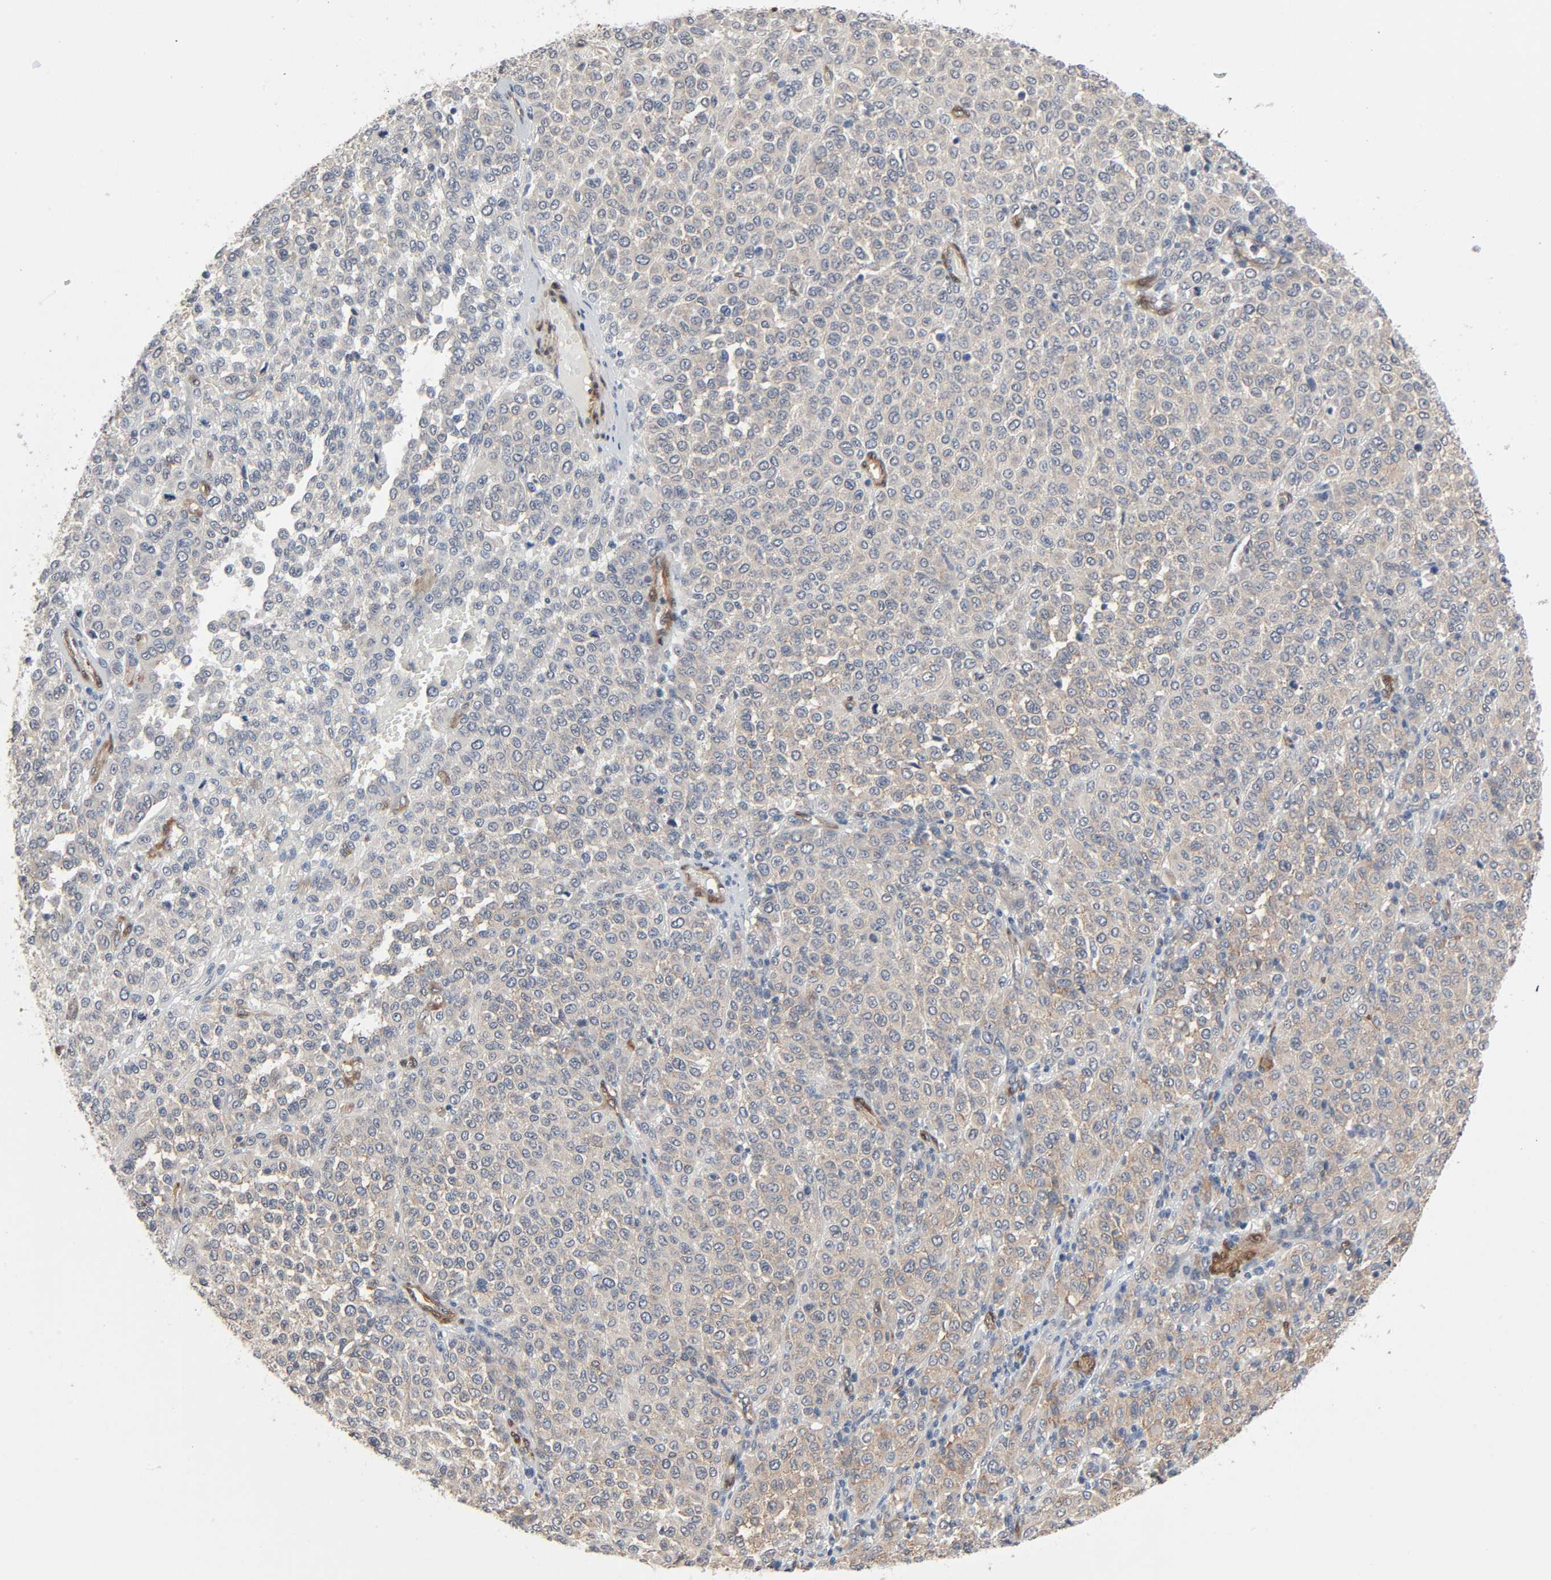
{"staining": {"intensity": "moderate", "quantity": "25%-75%", "location": "cytoplasmic/membranous"}, "tissue": "melanoma", "cell_type": "Tumor cells", "image_type": "cancer", "snomed": [{"axis": "morphology", "description": "Malignant melanoma, Metastatic site"}, {"axis": "topography", "description": "Pancreas"}], "caption": "IHC staining of melanoma, which demonstrates medium levels of moderate cytoplasmic/membranous positivity in approximately 25%-75% of tumor cells indicating moderate cytoplasmic/membranous protein expression. The staining was performed using DAB (3,3'-diaminobenzidine) (brown) for protein detection and nuclei were counterstained in hematoxylin (blue).", "gene": "PTK2", "patient": {"sex": "female", "age": 30}}